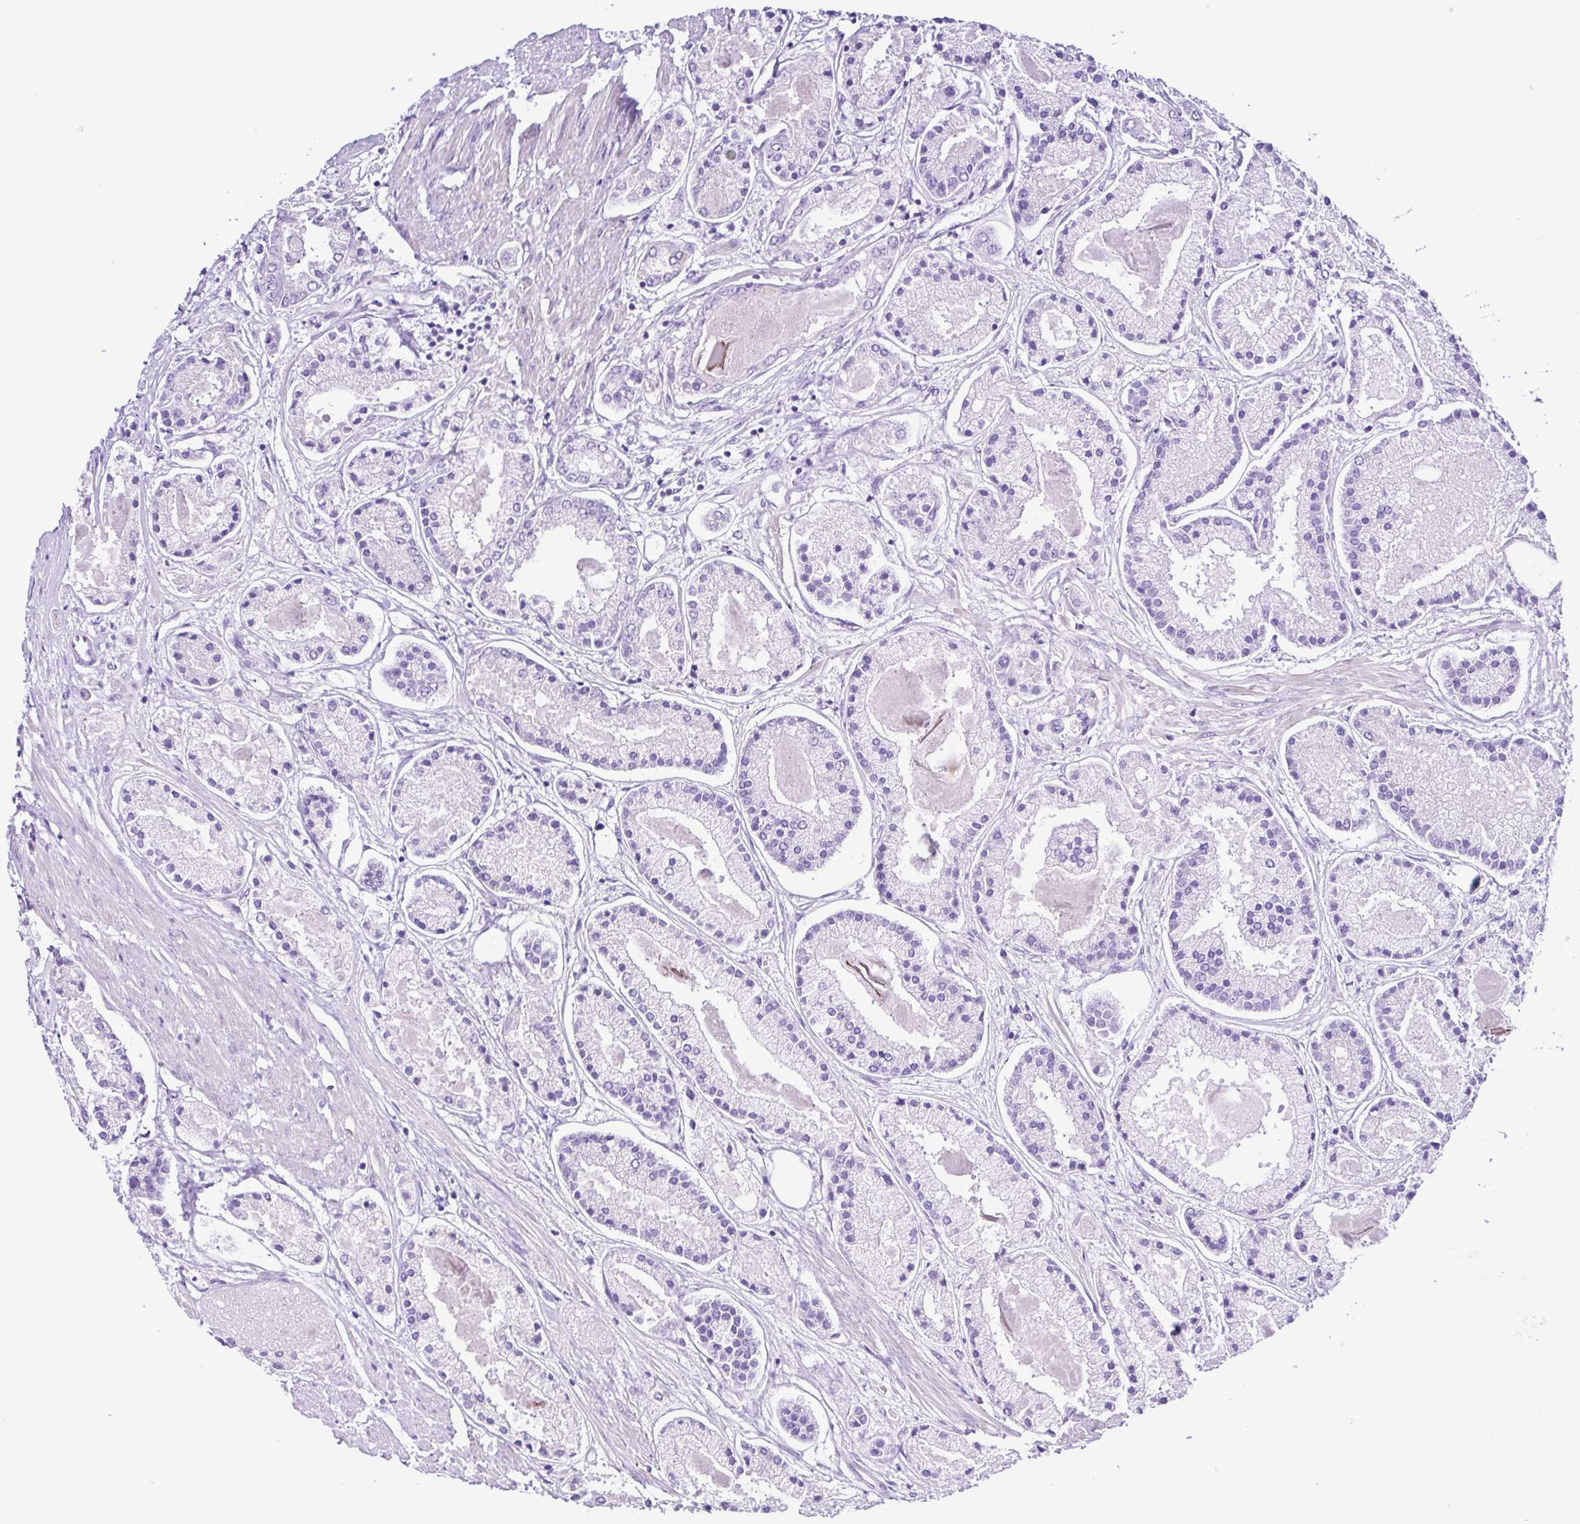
{"staining": {"intensity": "negative", "quantity": "none", "location": "none"}, "tissue": "prostate cancer", "cell_type": "Tumor cells", "image_type": "cancer", "snomed": [{"axis": "morphology", "description": "Adenocarcinoma, High grade"}, {"axis": "topography", "description": "Prostate"}], "caption": "This is a photomicrograph of immunohistochemistry staining of prostate adenocarcinoma (high-grade), which shows no staining in tumor cells.", "gene": "GABBR2", "patient": {"sex": "male", "age": 67}}